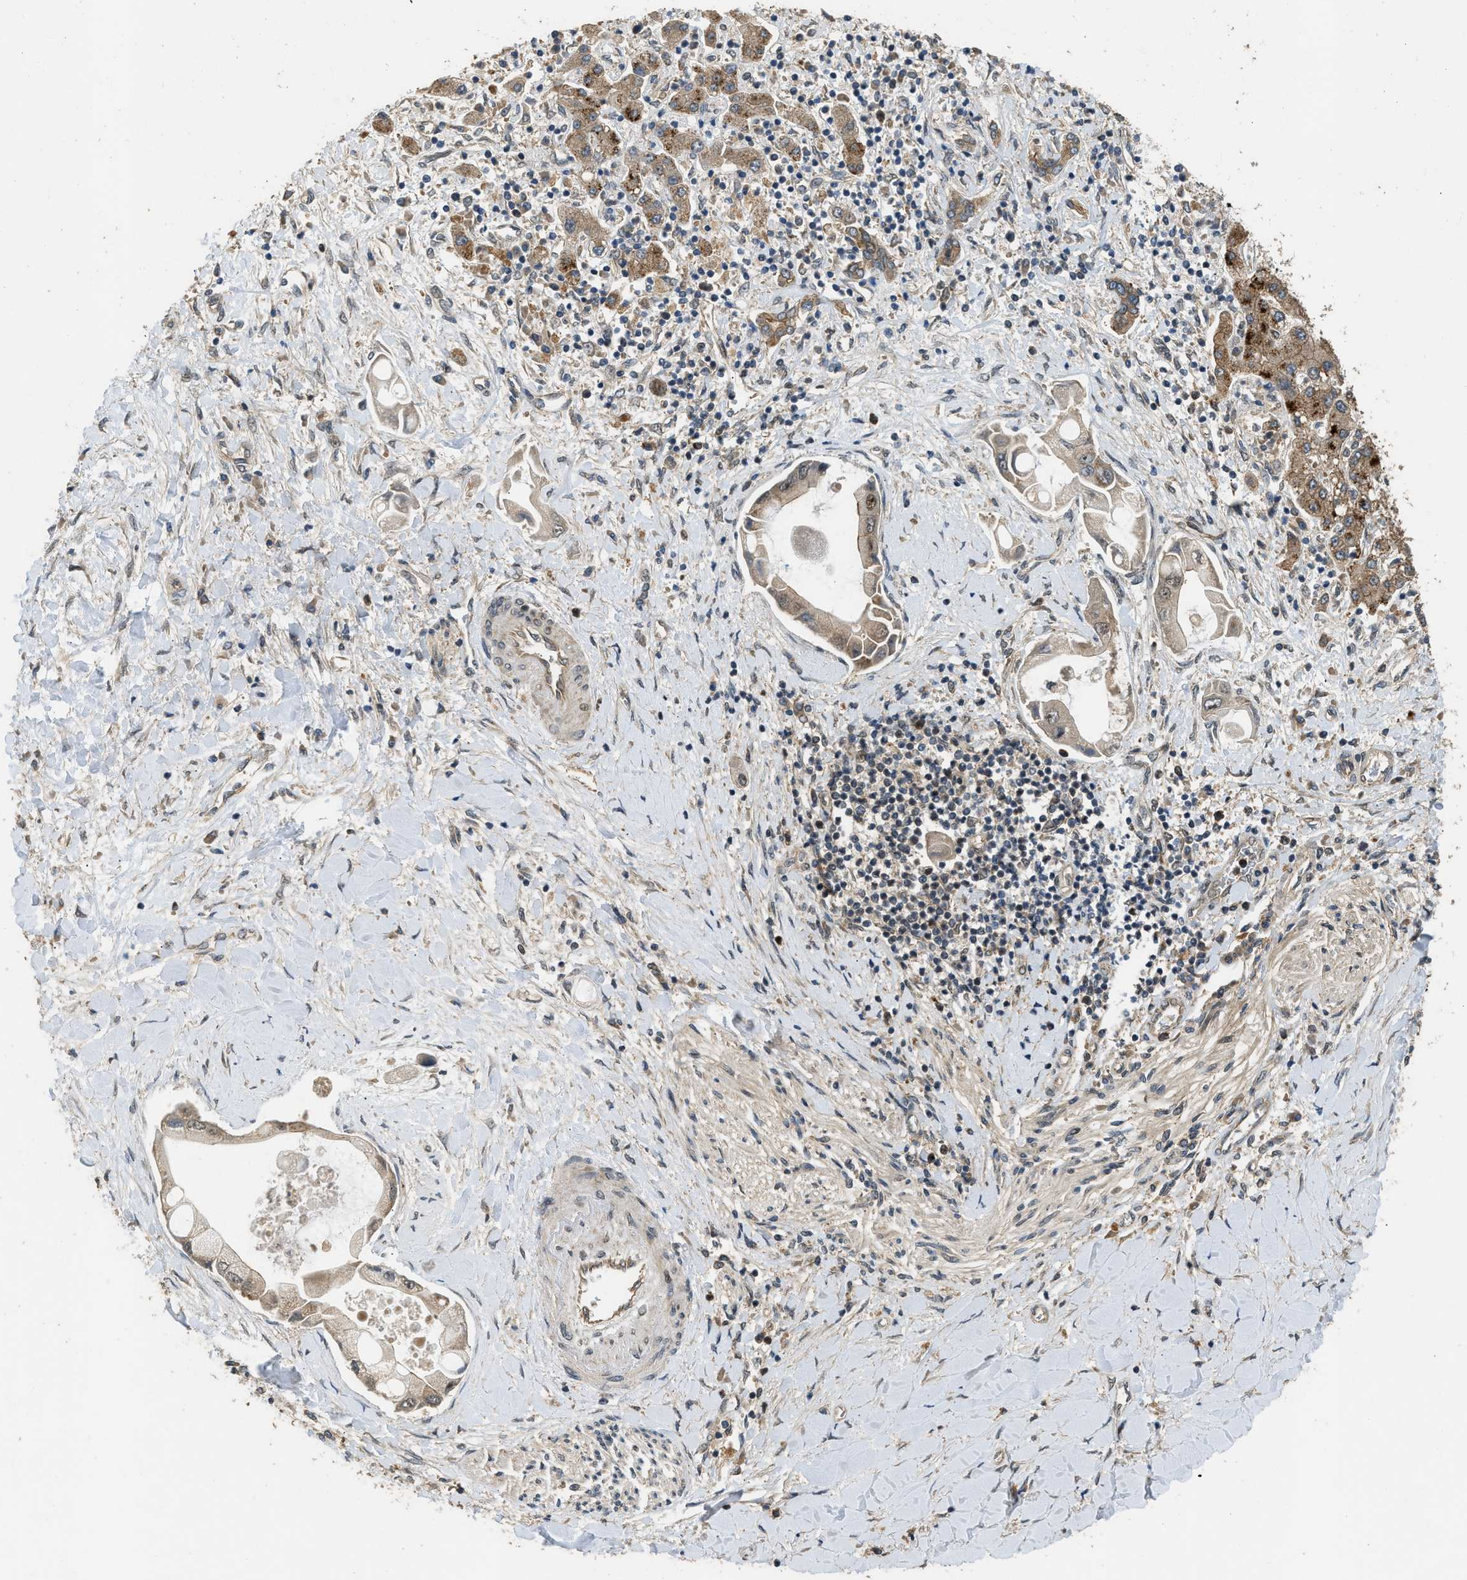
{"staining": {"intensity": "moderate", "quantity": ">75%", "location": "cytoplasmic/membranous,nuclear"}, "tissue": "liver cancer", "cell_type": "Tumor cells", "image_type": "cancer", "snomed": [{"axis": "morphology", "description": "Cholangiocarcinoma"}, {"axis": "topography", "description": "Liver"}], "caption": "Immunohistochemical staining of cholangiocarcinoma (liver) demonstrates medium levels of moderate cytoplasmic/membranous and nuclear protein expression in about >75% of tumor cells.", "gene": "GET1", "patient": {"sex": "male", "age": 50}}